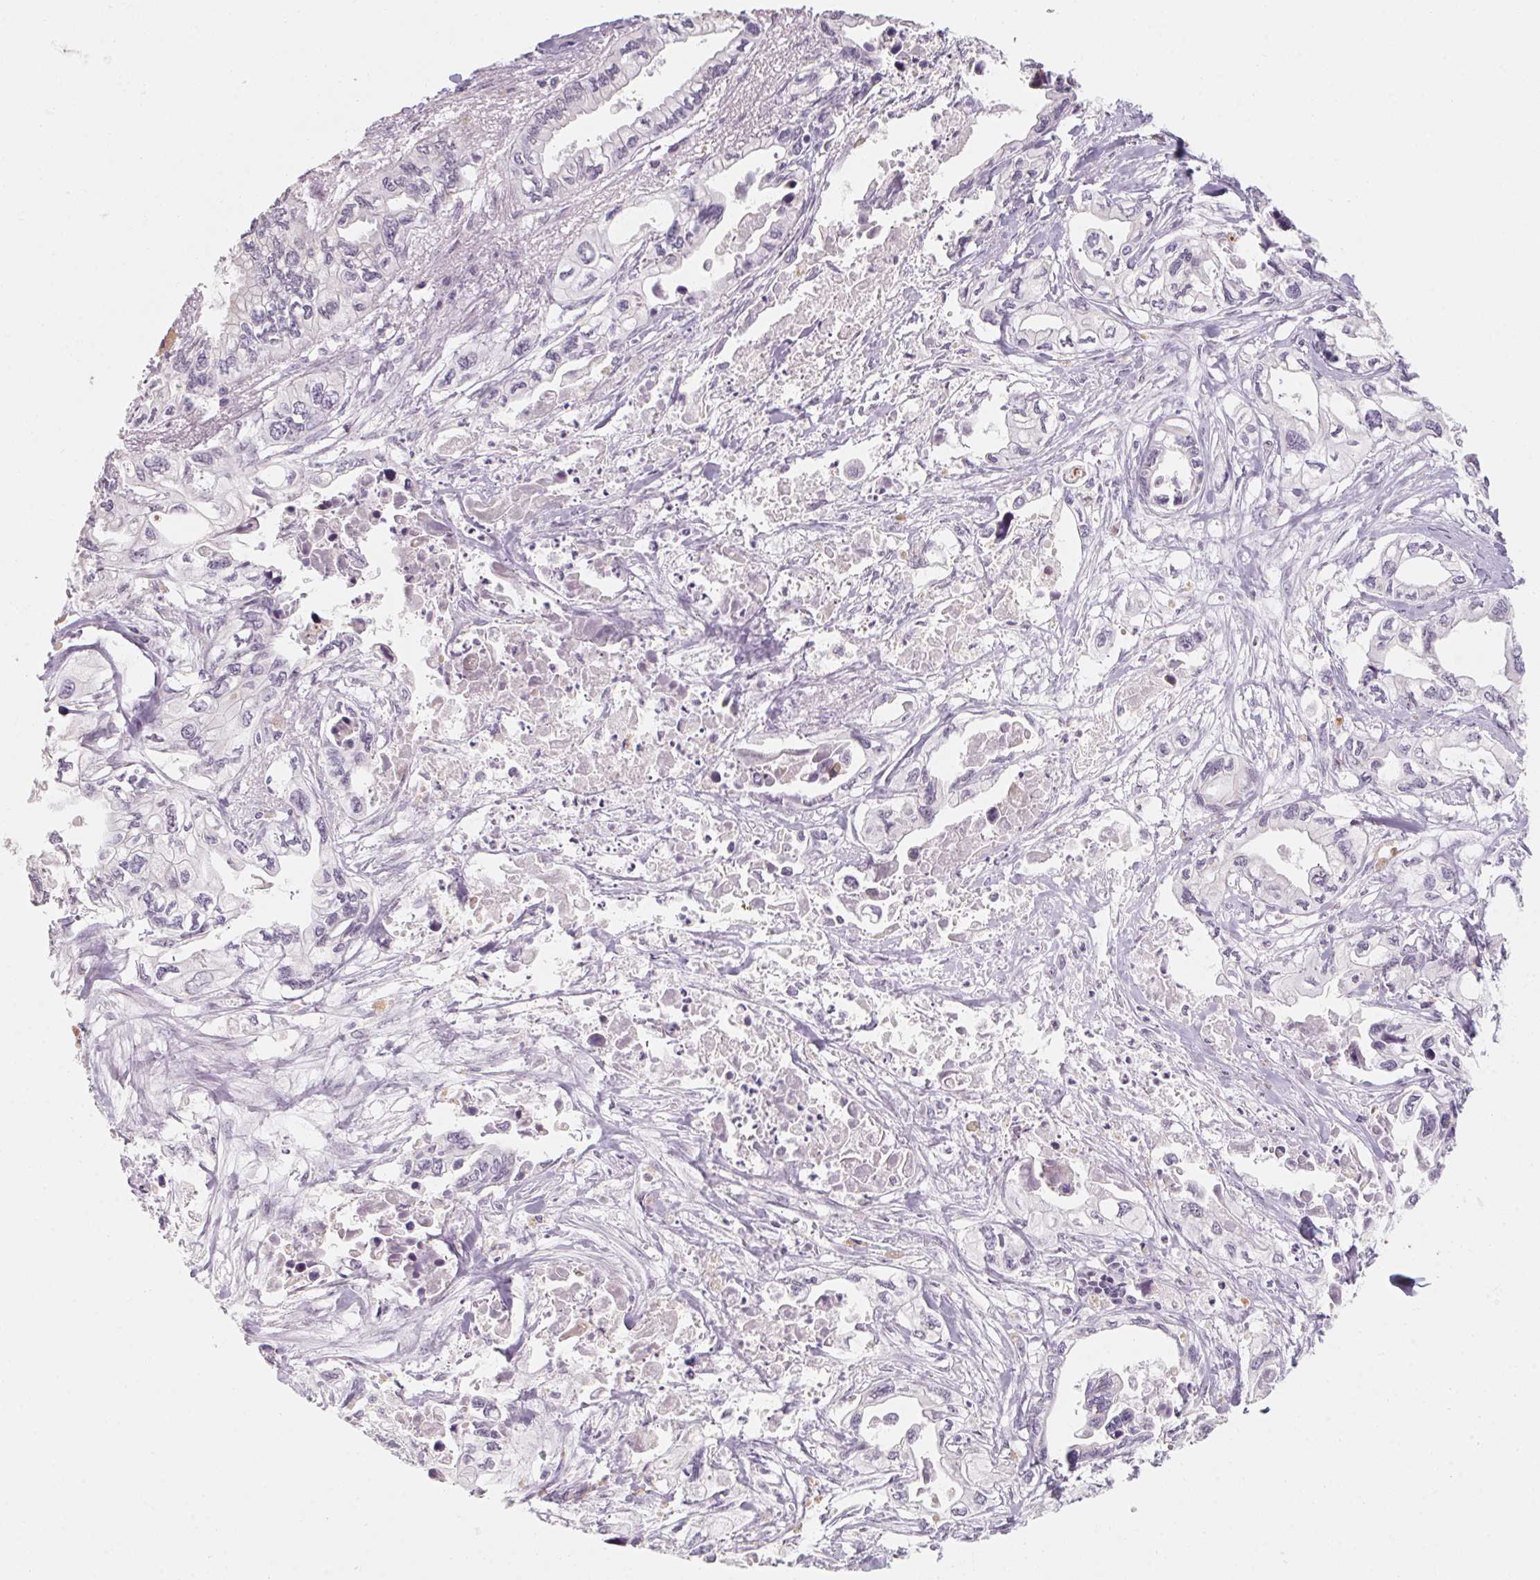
{"staining": {"intensity": "negative", "quantity": "none", "location": "none"}, "tissue": "pancreatic cancer", "cell_type": "Tumor cells", "image_type": "cancer", "snomed": [{"axis": "morphology", "description": "Adenocarcinoma, NOS"}, {"axis": "topography", "description": "Pancreas"}], "caption": "IHC of adenocarcinoma (pancreatic) demonstrates no positivity in tumor cells.", "gene": "CAPZA3", "patient": {"sex": "male", "age": 68}}